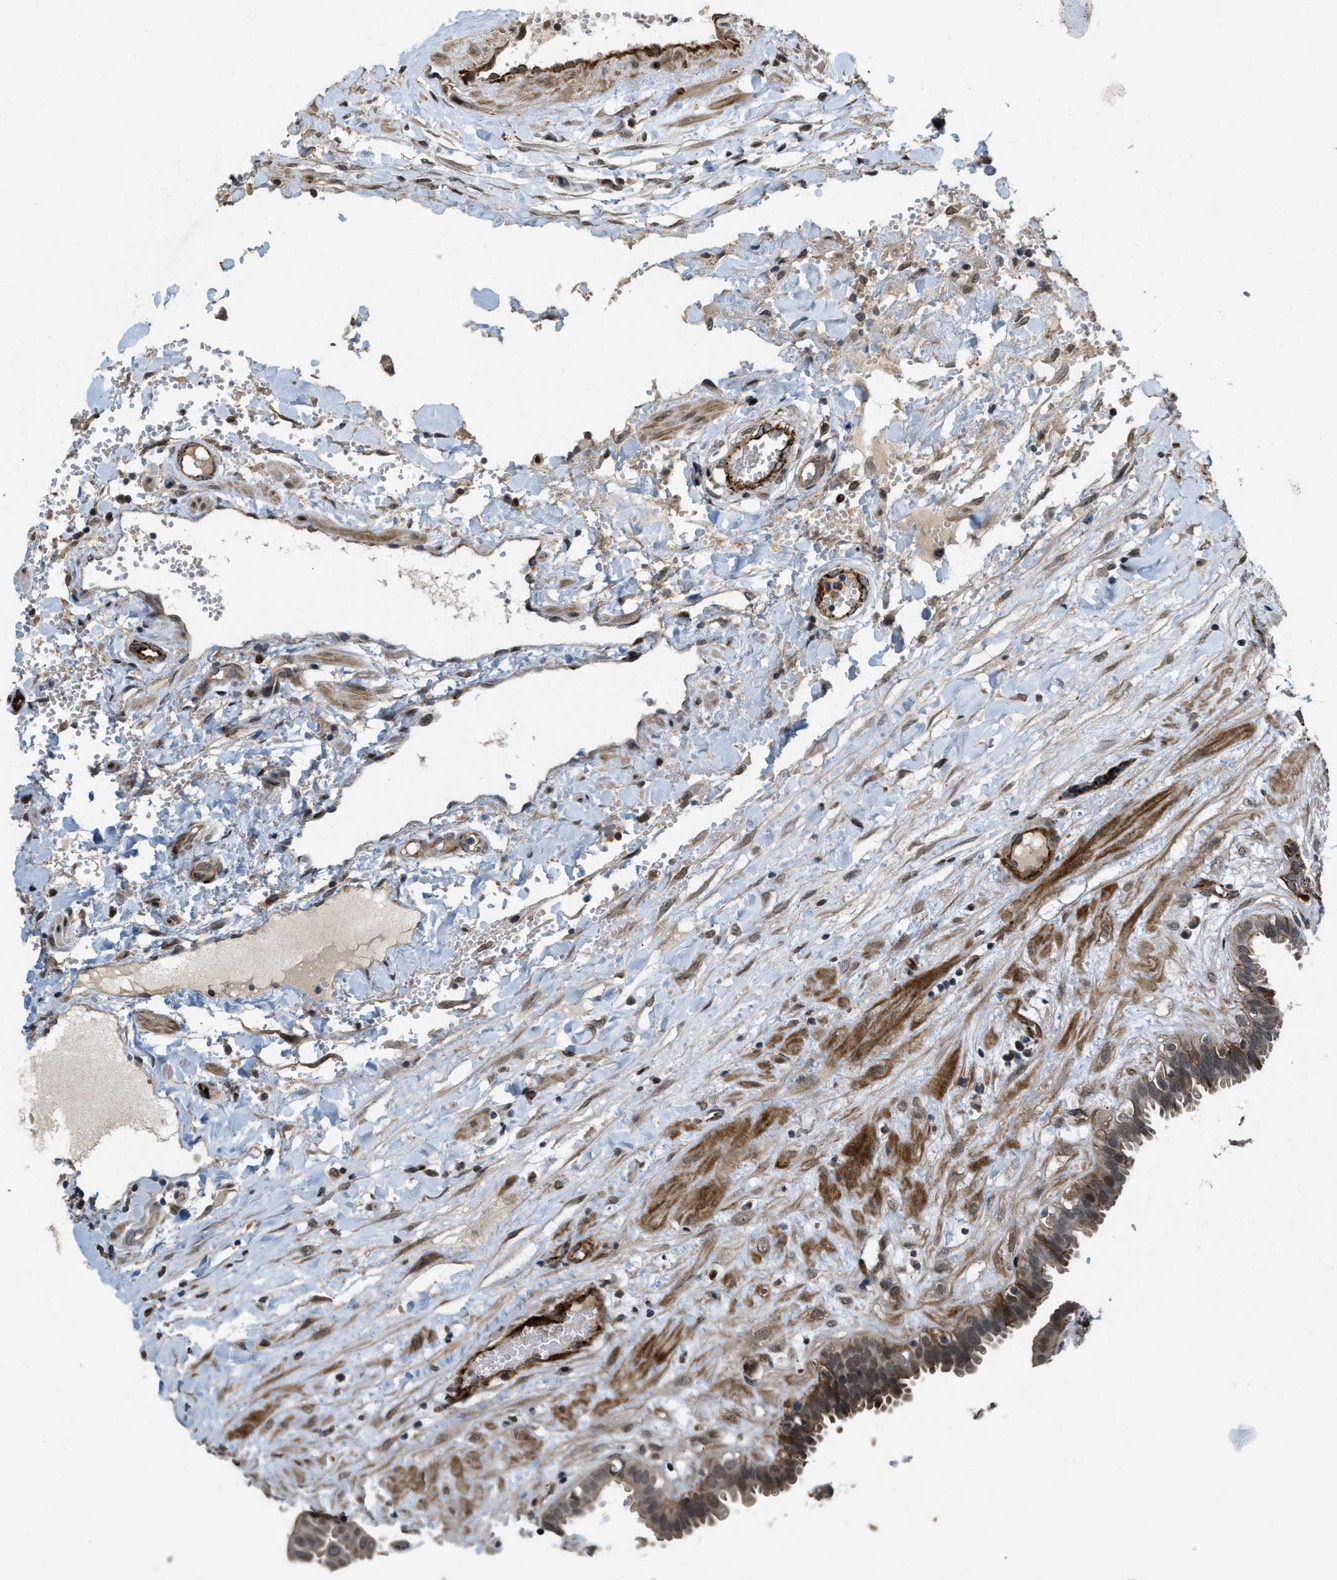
{"staining": {"intensity": "moderate", "quantity": "25%-75%", "location": "cytoplasmic/membranous,nuclear"}, "tissue": "fallopian tube", "cell_type": "Glandular cells", "image_type": "normal", "snomed": [{"axis": "morphology", "description": "Normal tissue, NOS"}, {"axis": "topography", "description": "Fallopian tube"}, {"axis": "topography", "description": "Placenta"}], "caption": "Immunohistochemical staining of benign fallopian tube displays 25%-75% levels of moderate cytoplasmic/membranous,nuclear protein staining in approximately 25%-75% of glandular cells.", "gene": "DPF2", "patient": {"sex": "female", "age": 32}}